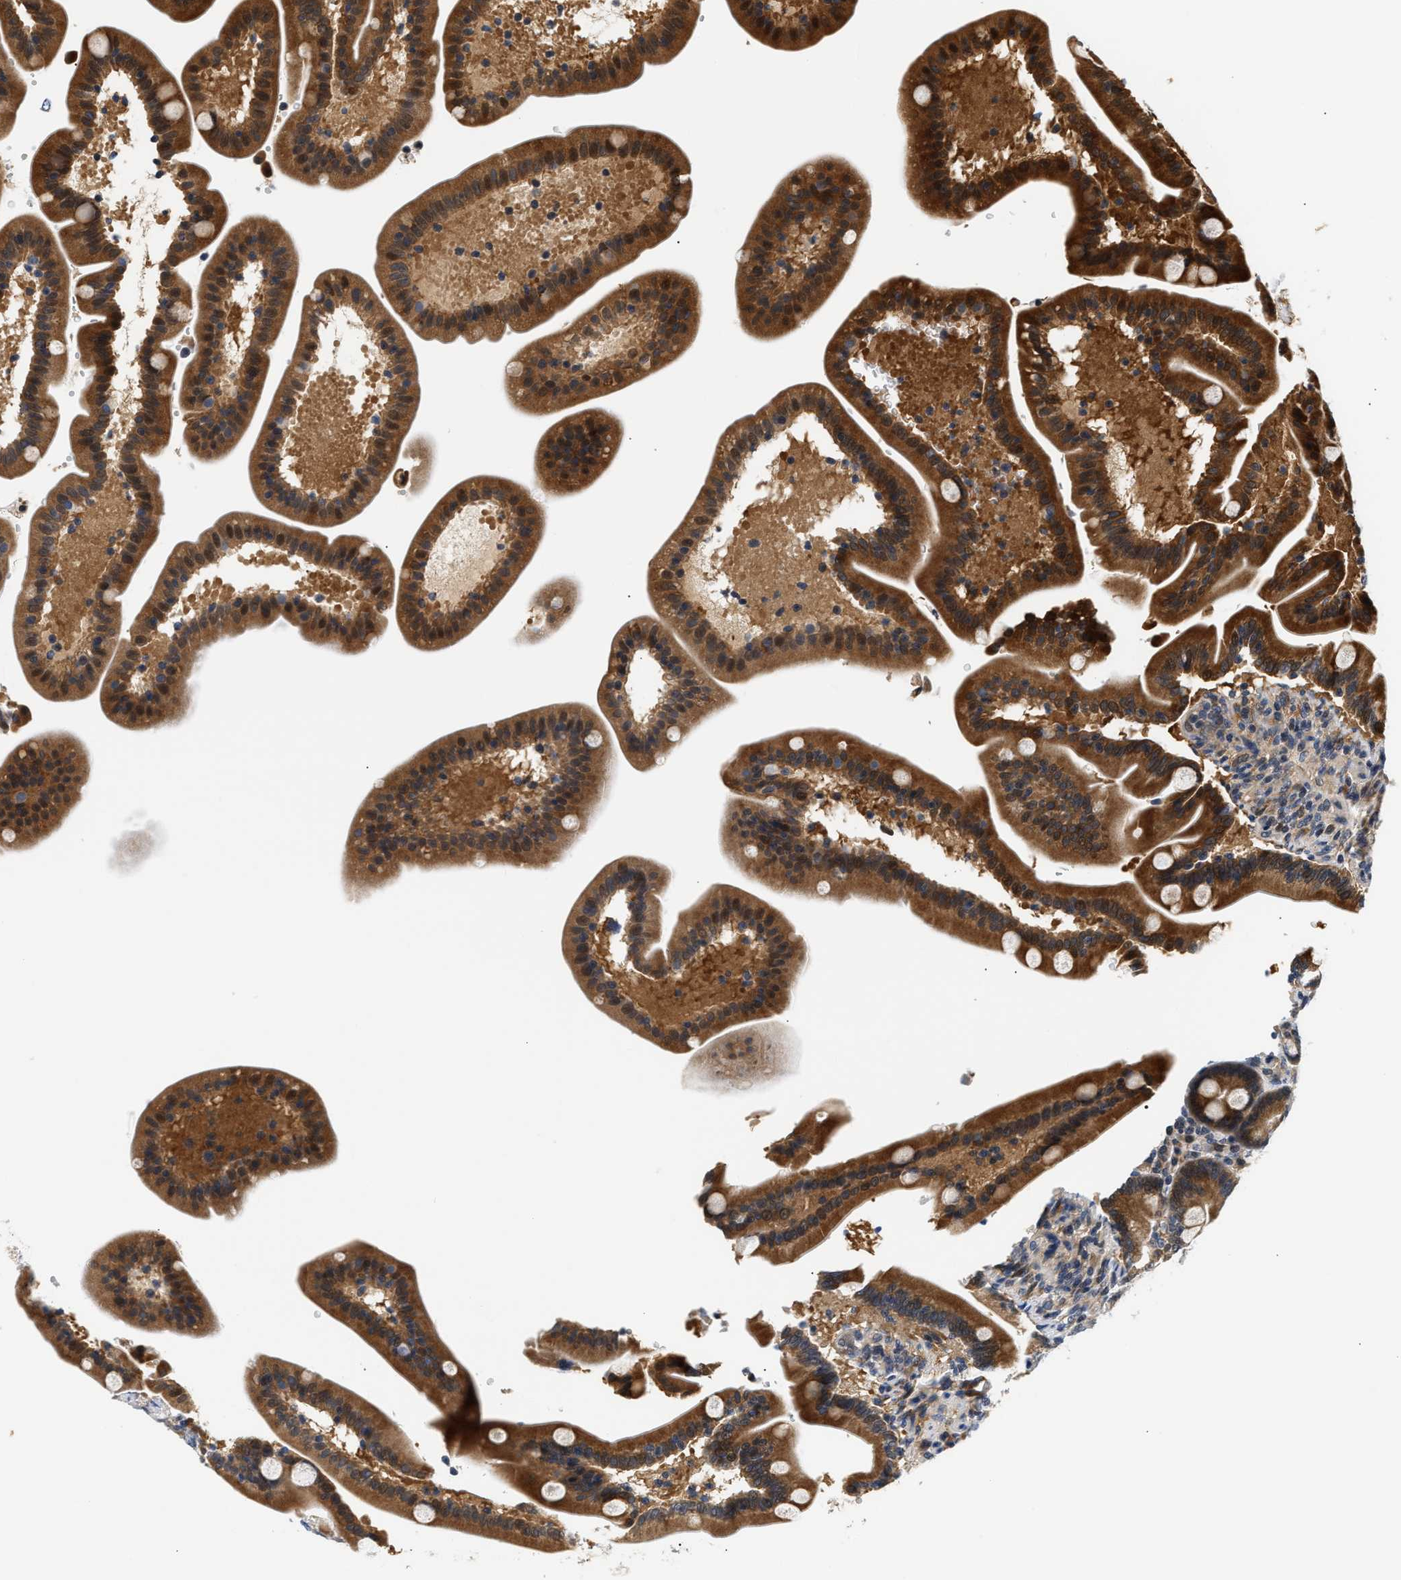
{"staining": {"intensity": "strong", "quantity": ">75%", "location": "cytoplasmic/membranous"}, "tissue": "duodenum", "cell_type": "Glandular cells", "image_type": "normal", "snomed": [{"axis": "morphology", "description": "Normal tissue, NOS"}, {"axis": "topography", "description": "Duodenum"}], "caption": "This micrograph demonstrates immunohistochemistry staining of benign duodenum, with high strong cytoplasmic/membranous positivity in approximately >75% of glandular cells.", "gene": "TNIP2", "patient": {"sex": "male", "age": 54}}